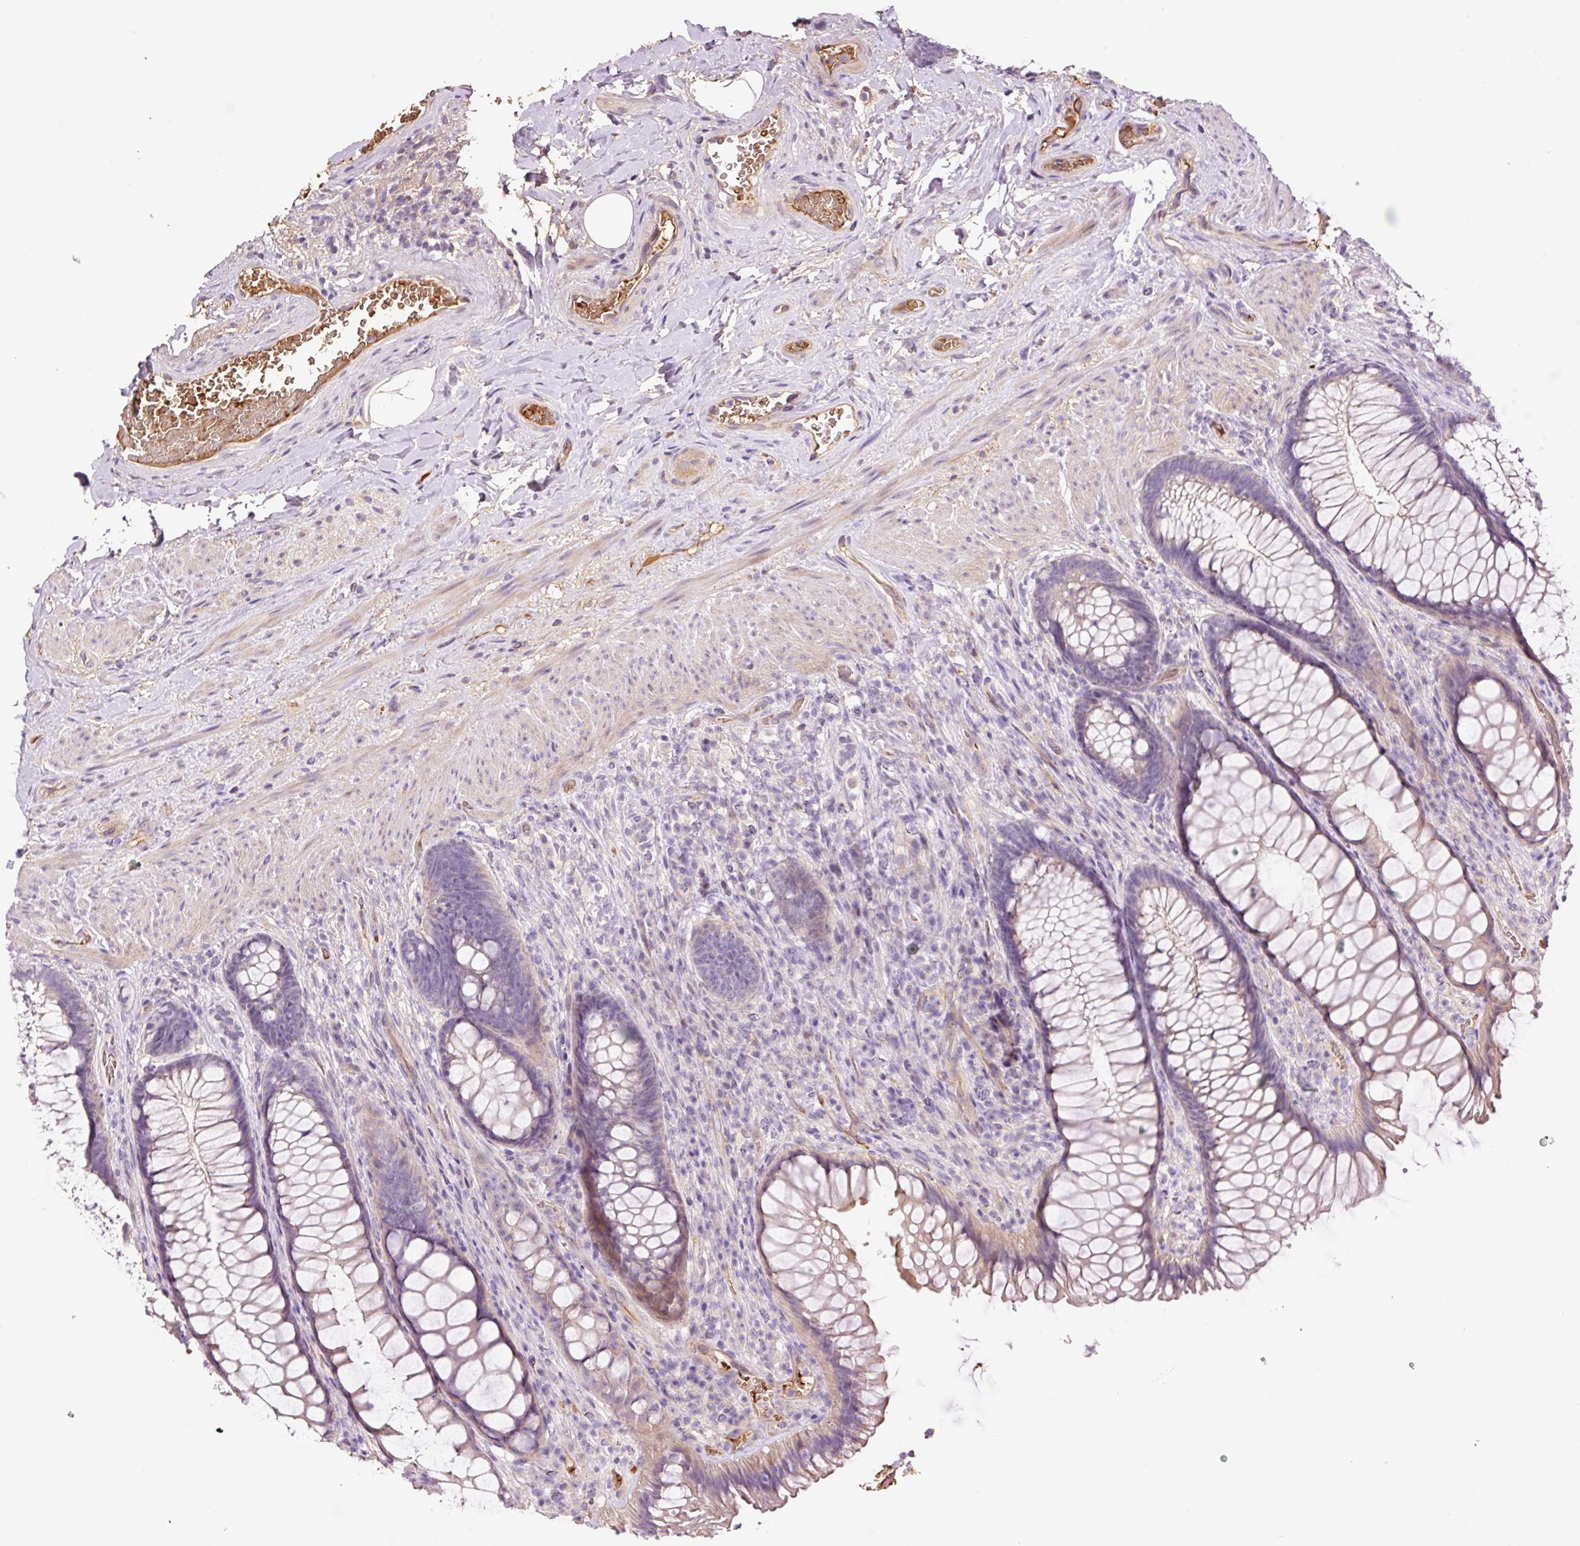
{"staining": {"intensity": "weak", "quantity": "<25%", "location": "cytoplasmic/membranous"}, "tissue": "rectum", "cell_type": "Glandular cells", "image_type": "normal", "snomed": [{"axis": "morphology", "description": "Normal tissue, NOS"}, {"axis": "topography", "description": "Rectum"}], "caption": "IHC of unremarkable human rectum displays no expression in glandular cells.", "gene": "TMEM235", "patient": {"sex": "male", "age": 53}}